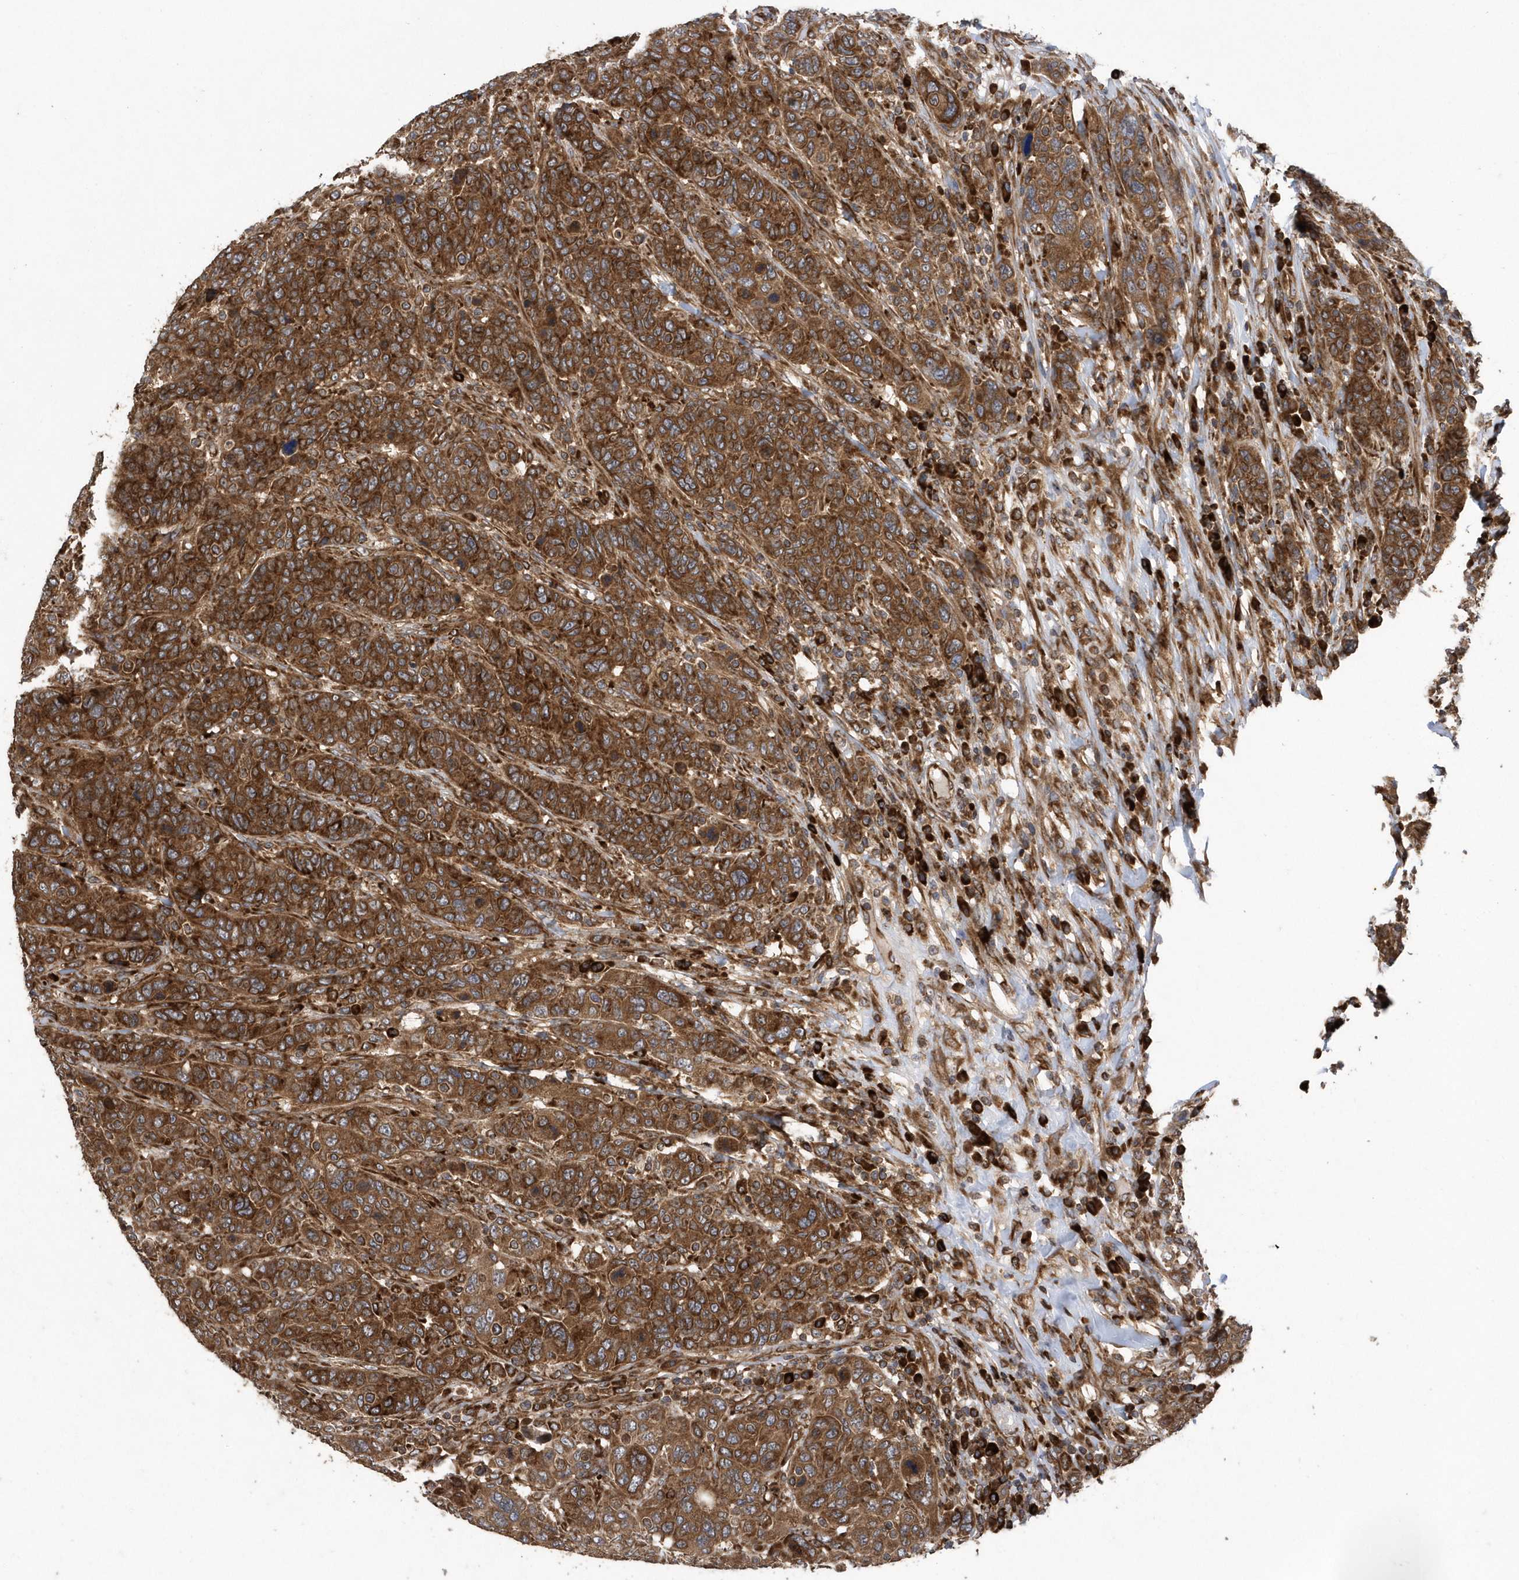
{"staining": {"intensity": "strong", "quantity": ">75%", "location": "cytoplasmic/membranous"}, "tissue": "breast cancer", "cell_type": "Tumor cells", "image_type": "cancer", "snomed": [{"axis": "morphology", "description": "Duct carcinoma"}, {"axis": "topography", "description": "Breast"}], "caption": "Breast cancer (invasive ductal carcinoma) tissue shows strong cytoplasmic/membranous staining in approximately >75% of tumor cells Using DAB (3,3'-diaminobenzidine) (brown) and hematoxylin (blue) stains, captured at high magnification using brightfield microscopy.", "gene": "WASHC5", "patient": {"sex": "female", "age": 37}}